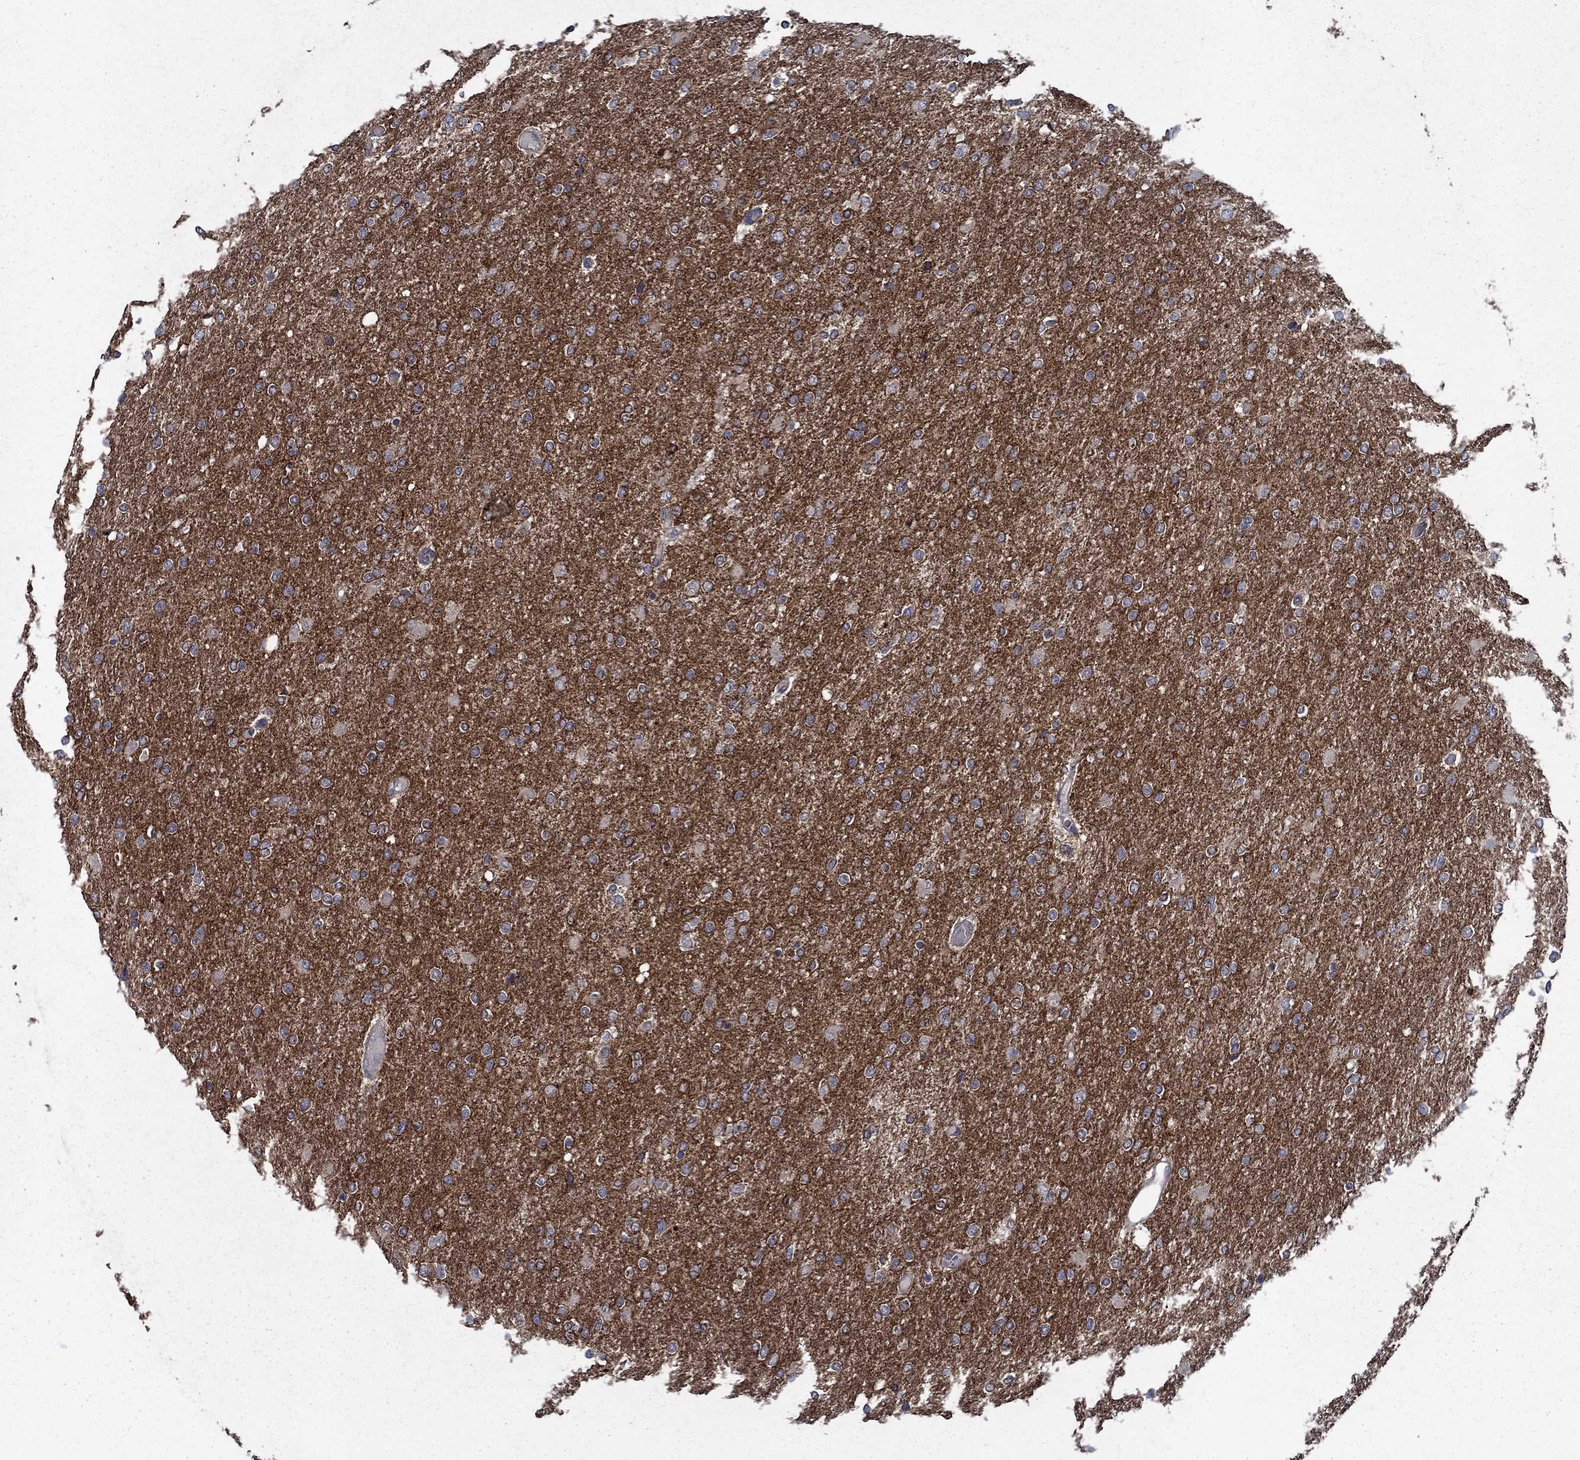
{"staining": {"intensity": "negative", "quantity": "none", "location": "none"}, "tissue": "glioma", "cell_type": "Tumor cells", "image_type": "cancer", "snomed": [{"axis": "morphology", "description": "Glioma, malignant, High grade"}, {"axis": "topography", "description": "Cerebral cortex"}], "caption": "This is an IHC micrograph of human glioma. There is no expression in tumor cells.", "gene": "SLC44A1", "patient": {"sex": "male", "age": 70}}